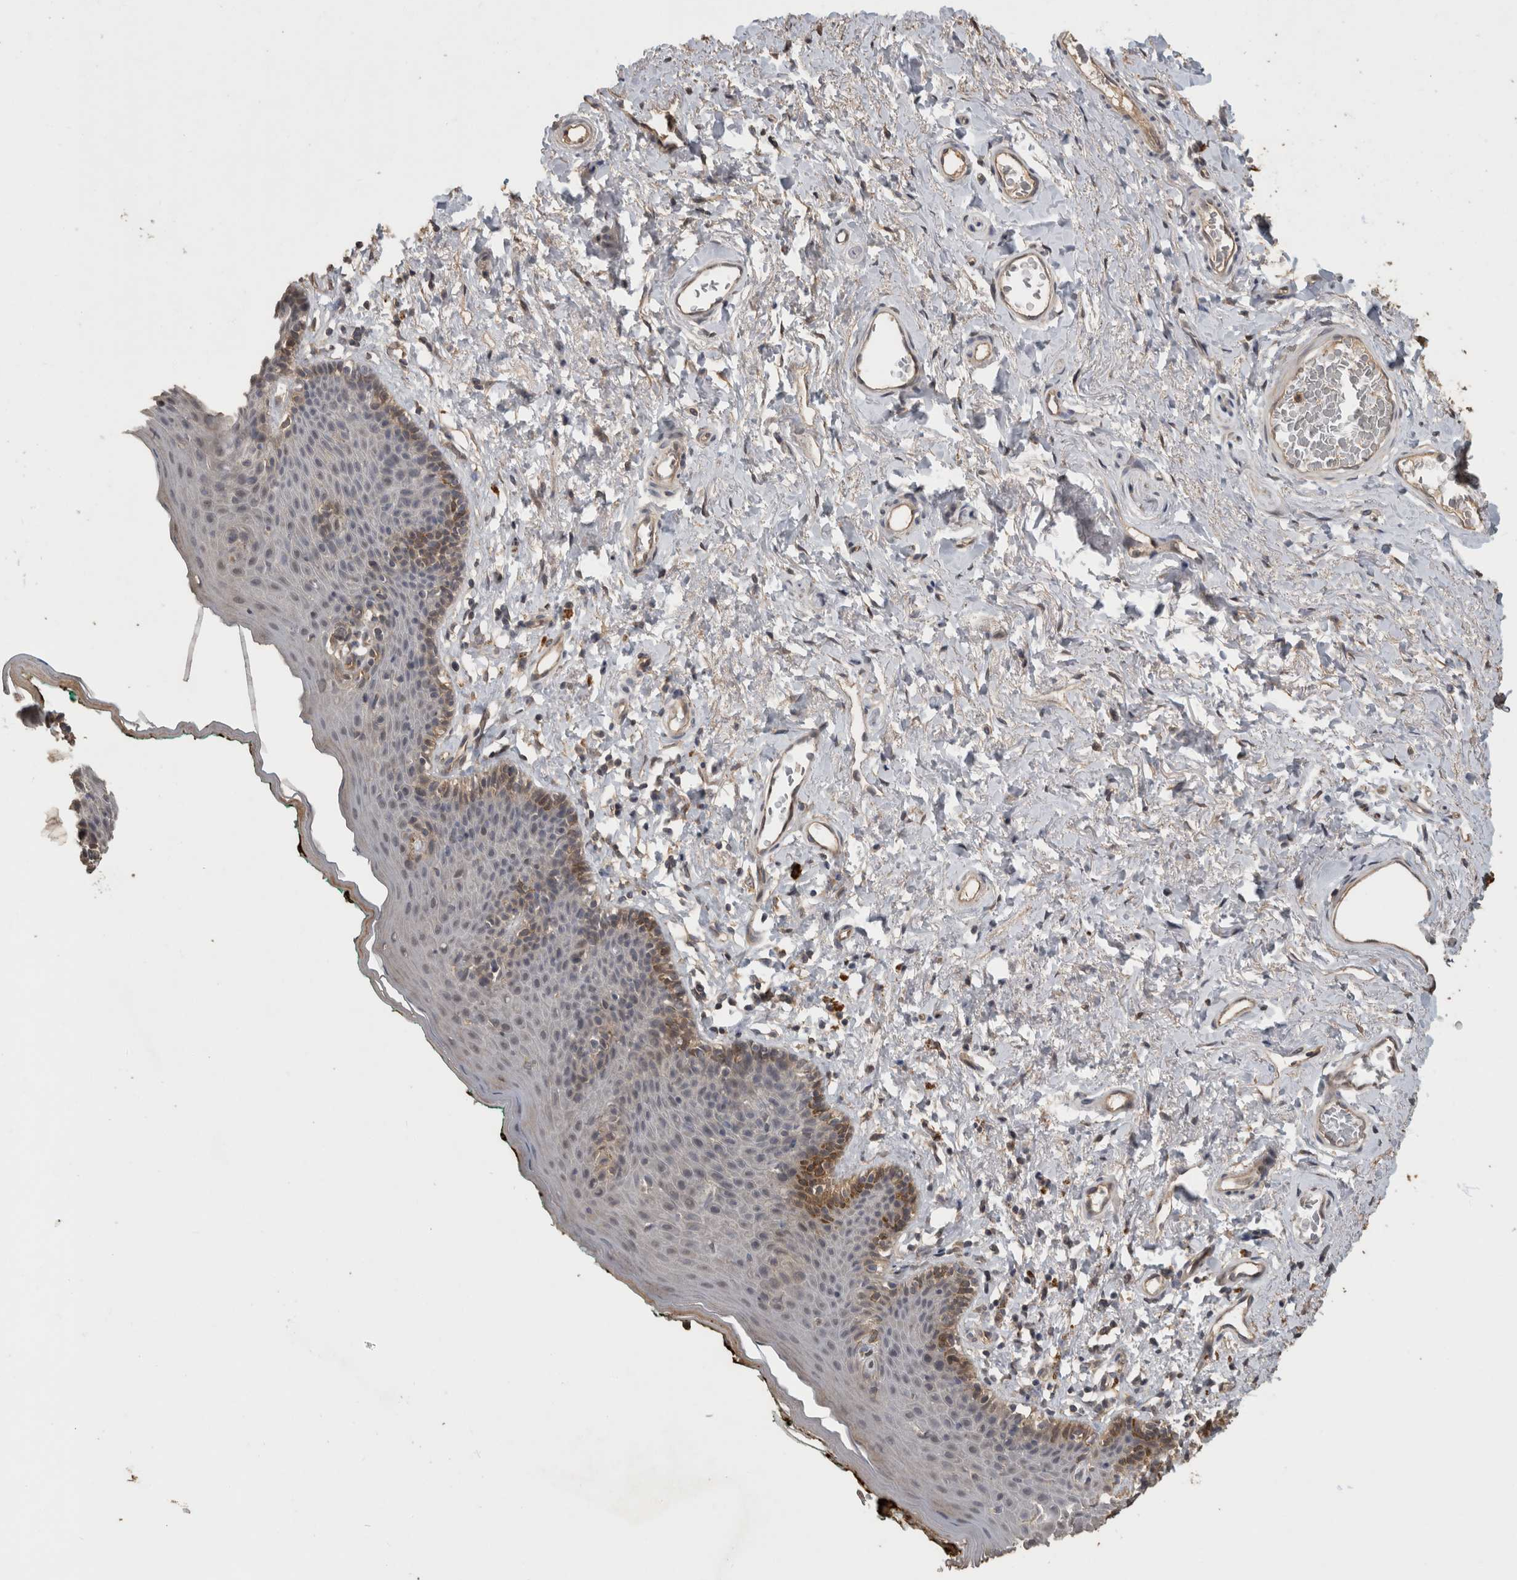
{"staining": {"intensity": "moderate", "quantity": "<25%", "location": "cytoplasmic/membranous"}, "tissue": "skin", "cell_type": "Epidermal cells", "image_type": "normal", "snomed": [{"axis": "morphology", "description": "Normal tissue, NOS"}, {"axis": "topography", "description": "Vulva"}], "caption": "Moderate cytoplasmic/membranous staining for a protein is identified in about <25% of epidermal cells of benign skin using immunohistochemistry.", "gene": "RHPN1", "patient": {"sex": "female", "age": 66}}